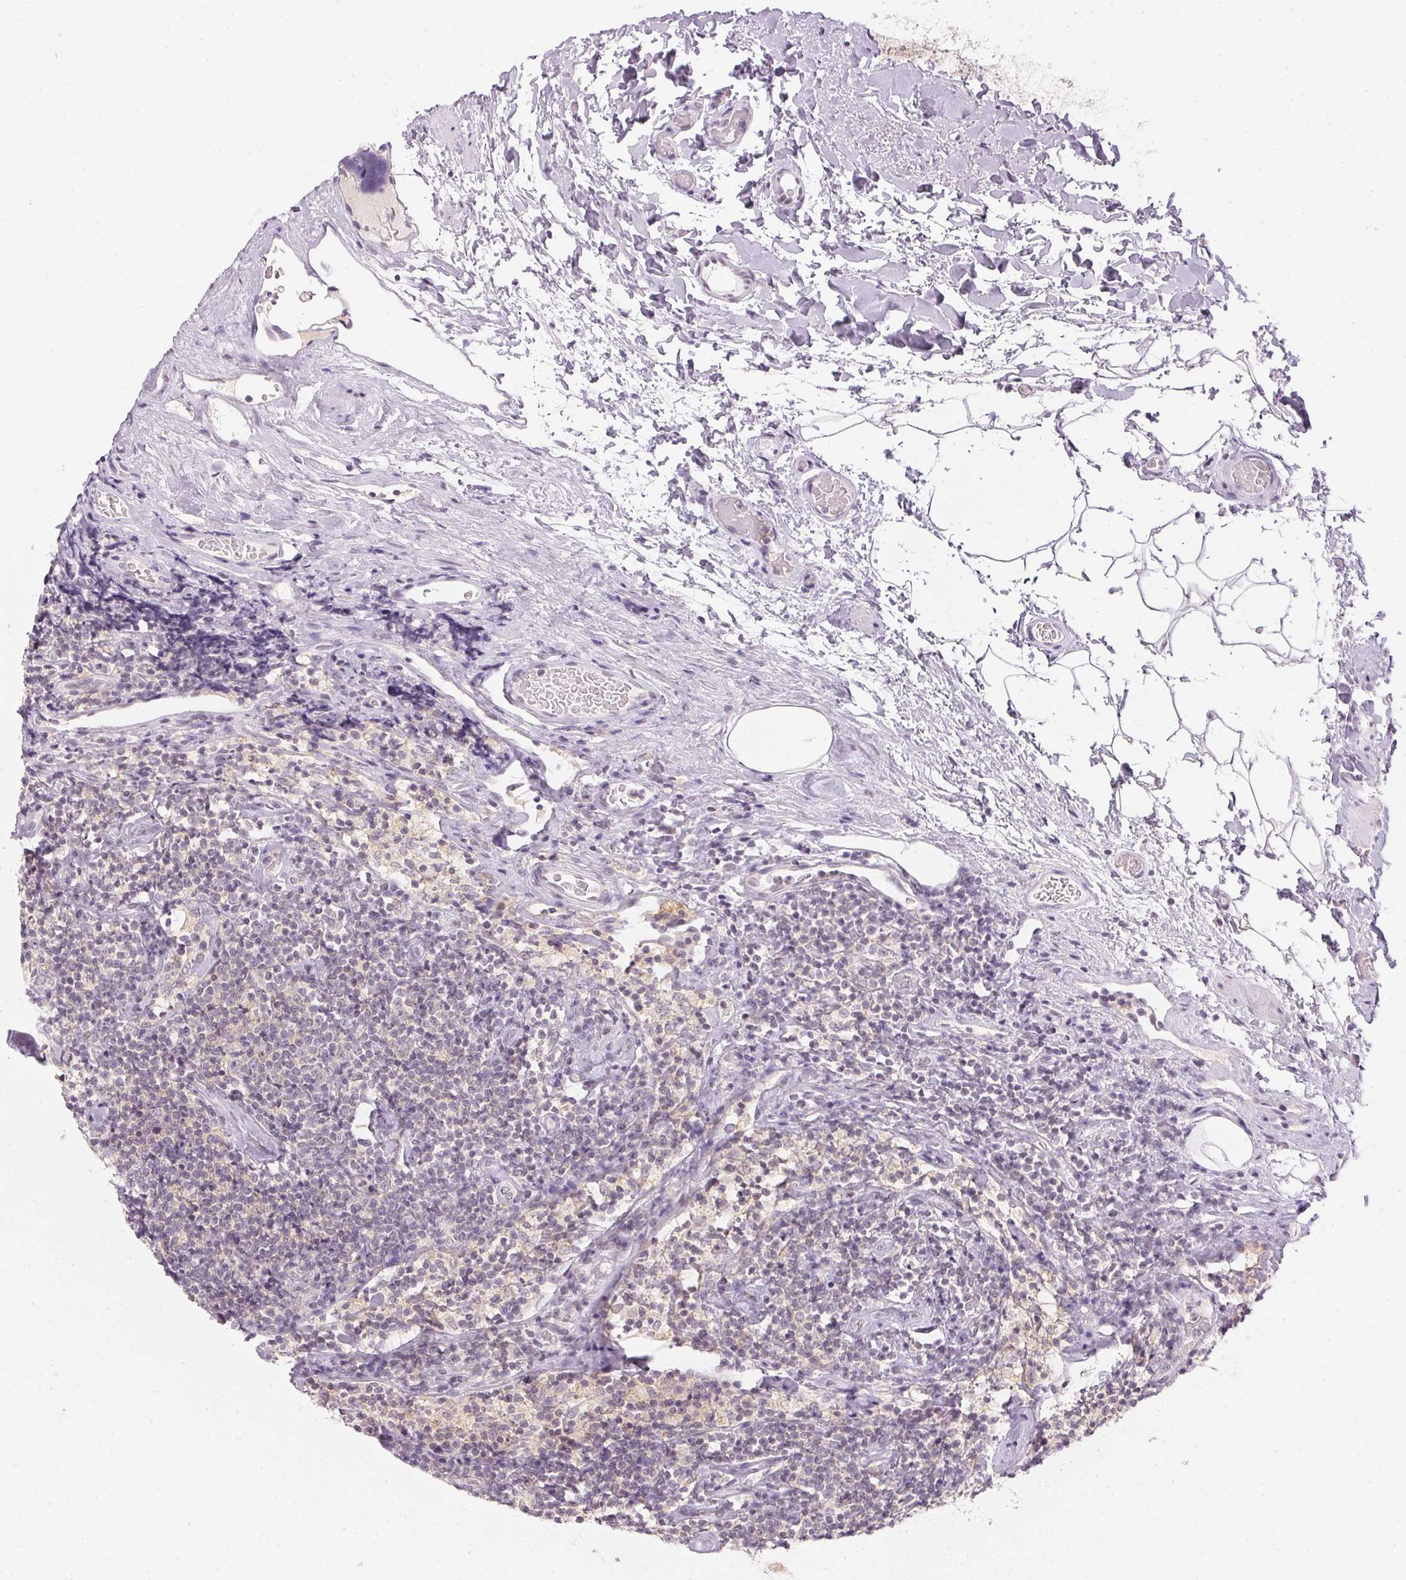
{"staining": {"intensity": "negative", "quantity": "none", "location": "none"}, "tissue": "lymphoma", "cell_type": "Tumor cells", "image_type": "cancer", "snomed": [{"axis": "morphology", "description": "Malignant lymphoma, non-Hodgkin's type, Low grade"}, {"axis": "topography", "description": "Lymph node"}], "caption": "Immunohistochemistry of lymphoma reveals no expression in tumor cells. Nuclei are stained in blue.", "gene": "KPRP", "patient": {"sex": "male", "age": 81}}